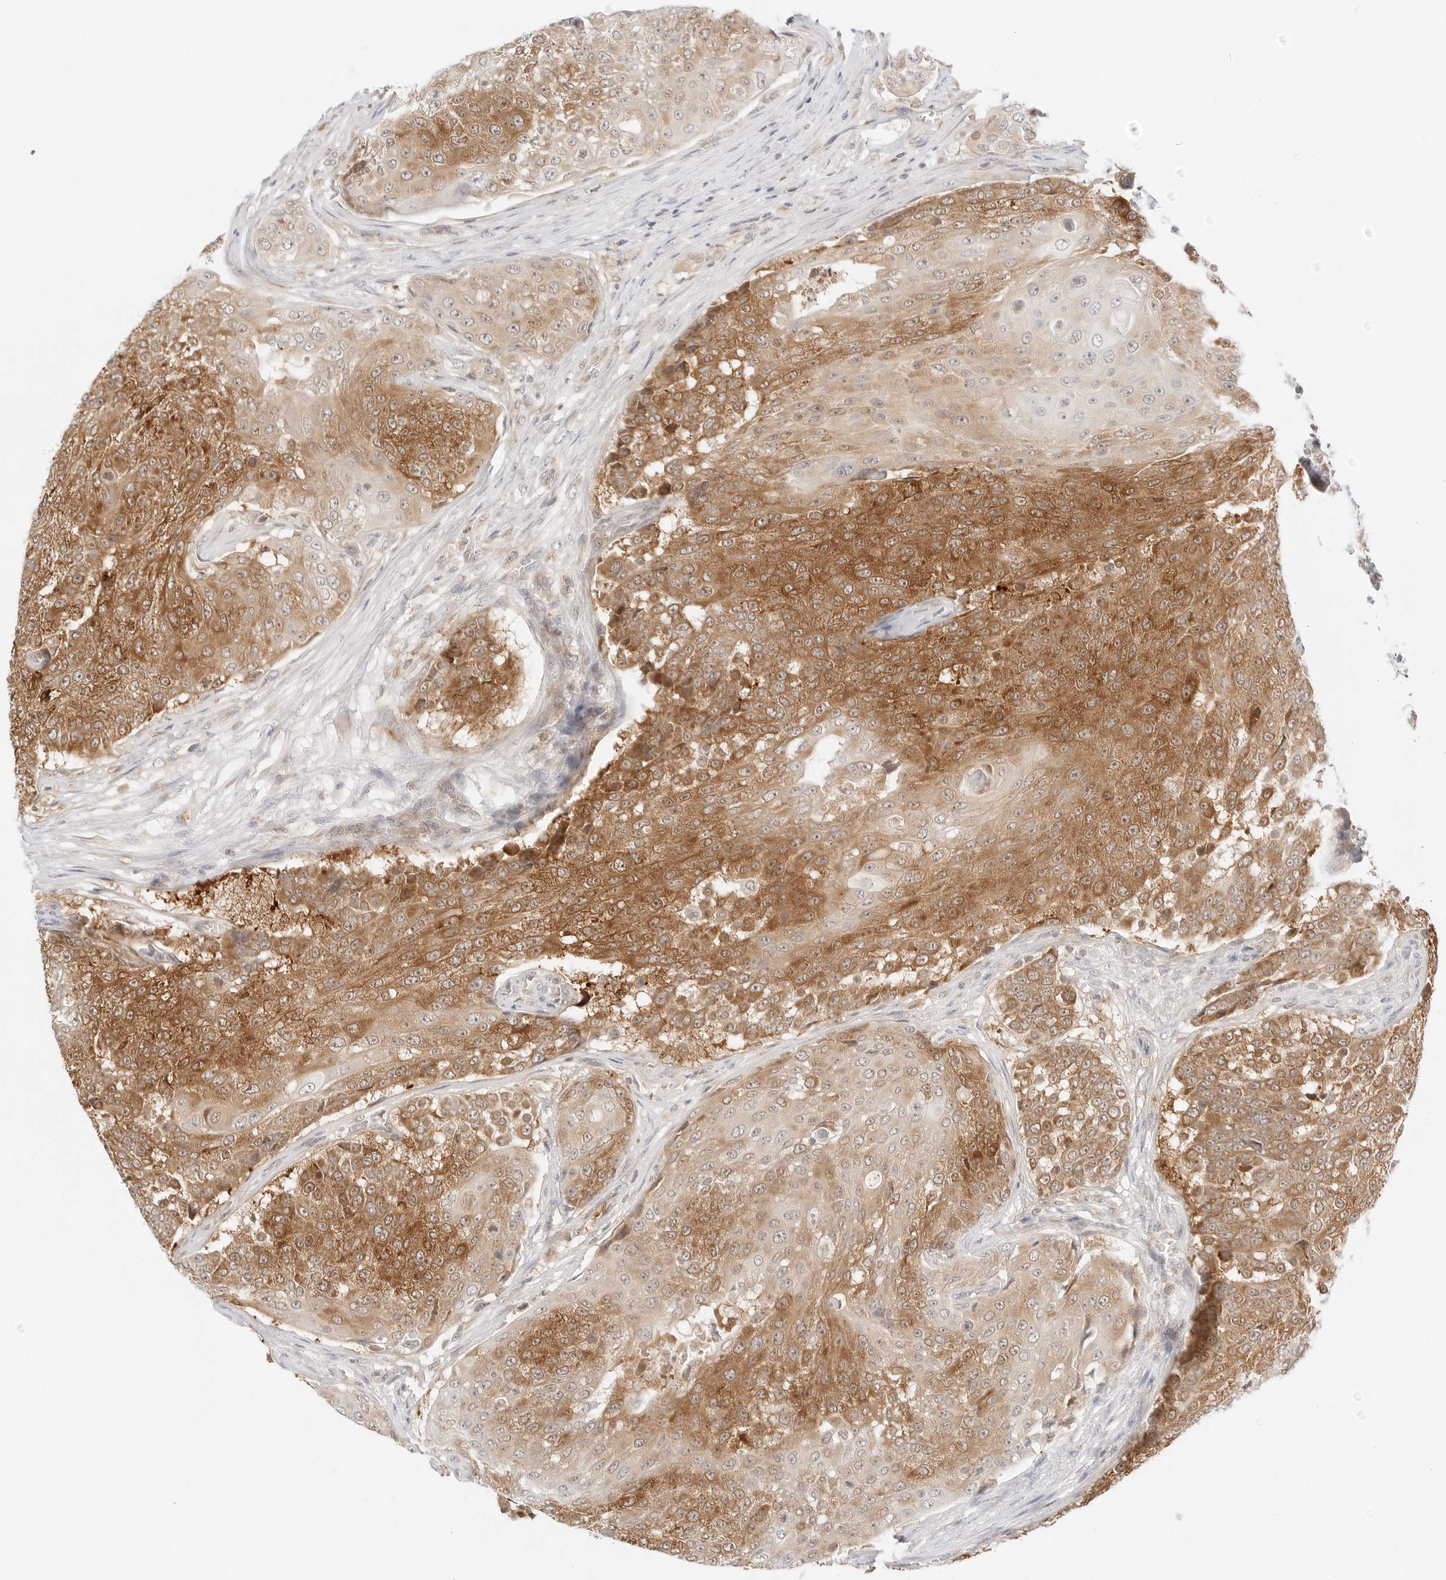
{"staining": {"intensity": "moderate", "quantity": ">75%", "location": "cytoplasmic/membranous"}, "tissue": "urothelial cancer", "cell_type": "Tumor cells", "image_type": "cancer", "snomed": [{"axis": "morphology", "description": "Urothelial carcinoma, High grade"}, {"axis": "topography", "description": "Urinary bladder"}], "caption": "Immunohistochemical staining of human urothelial cancer reveals medium levels of moderate cytoplasmic/membranous protein staining in approximately >75% of tumor cells. Immunohistochemistry stains the protein in brown and the nuclei are stained blue.", "gene": "ERO1B", "patient": {"sex": "female", "age": 63}}